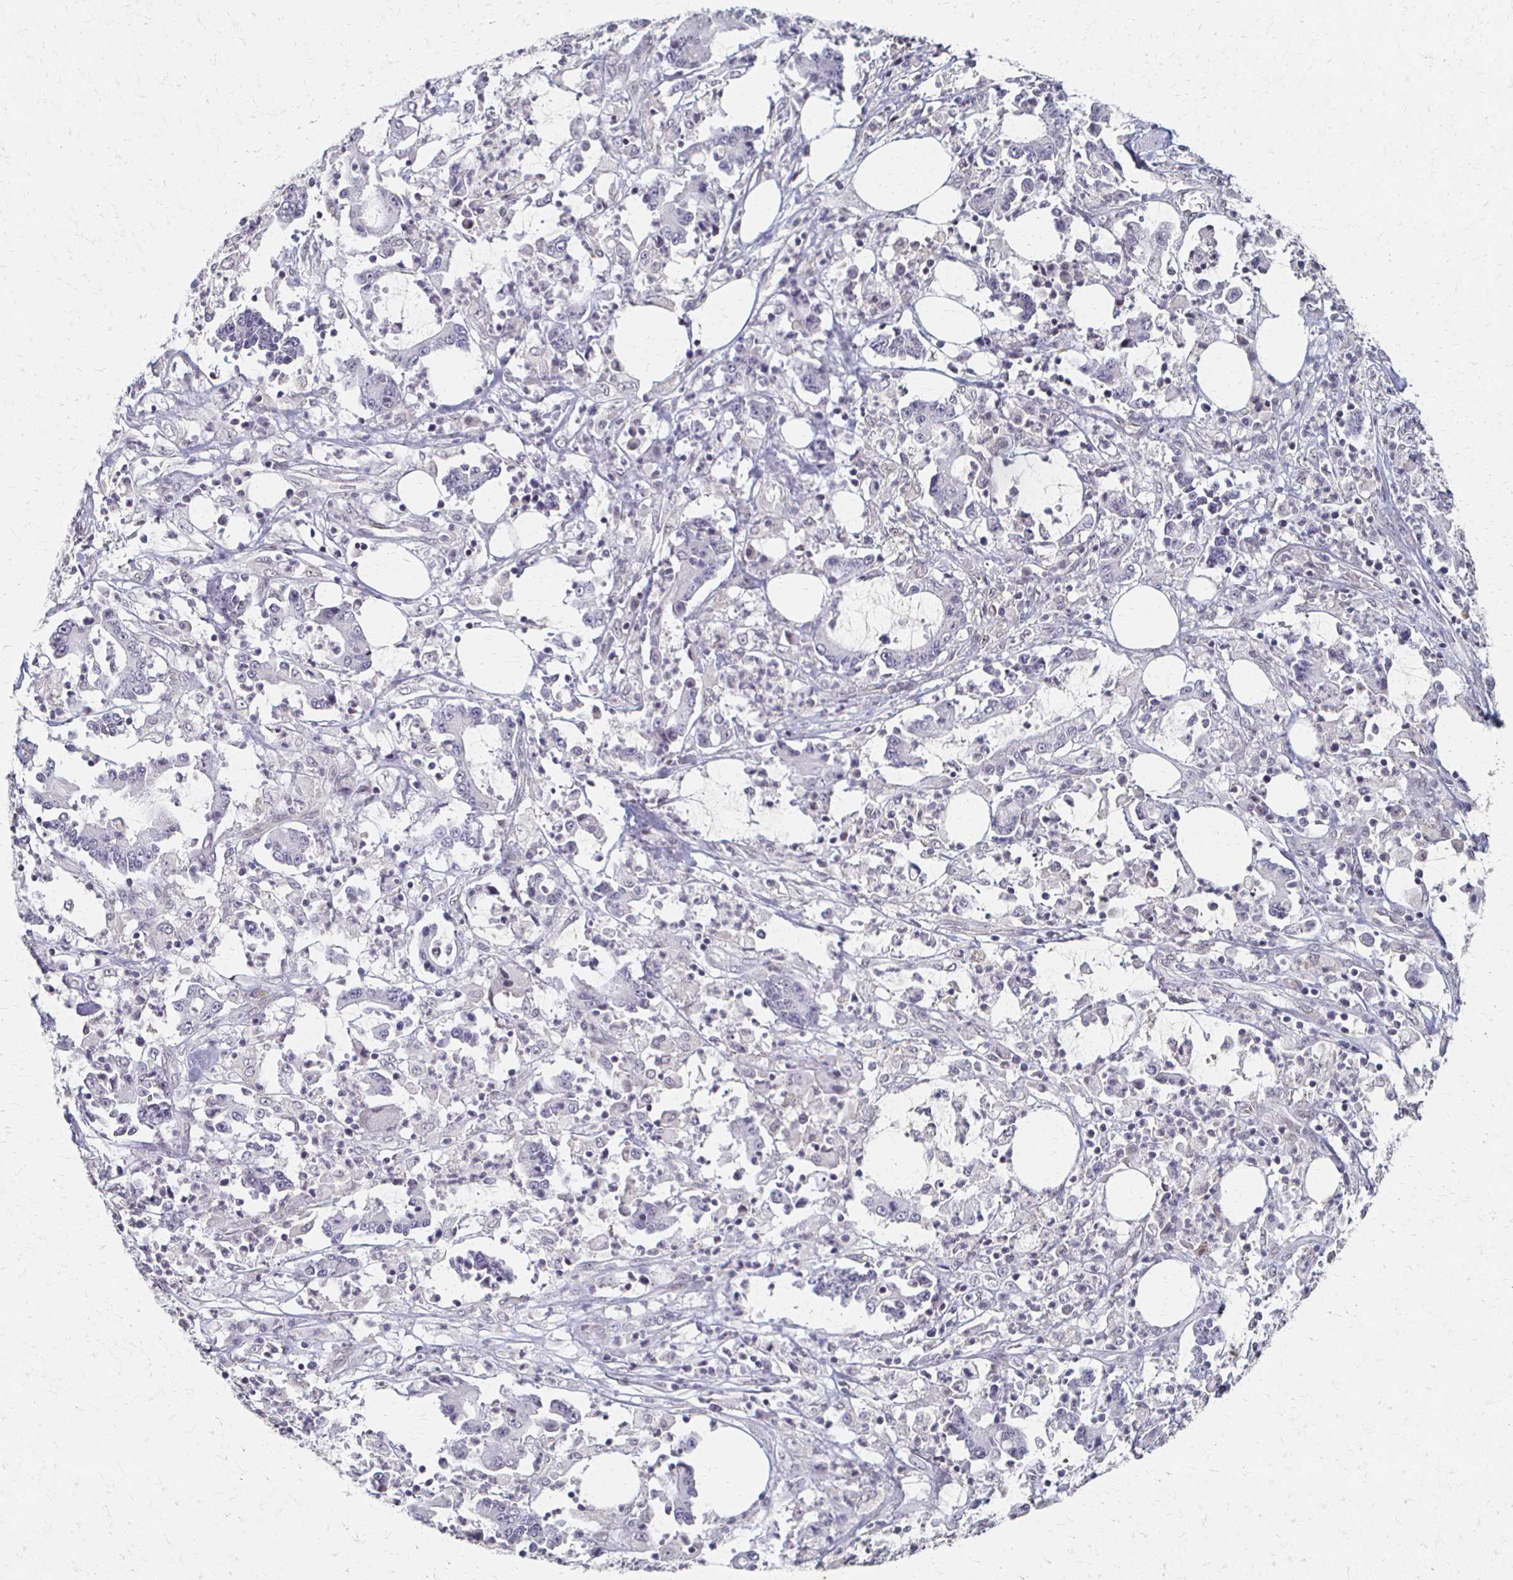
{"staining": {"intensity": "negative", "quantity": "none", "location": "none"}, "tissue": "stomach cancer", "cell_type": "Tumor cells", "image_type": "cancer", "snomed": [{"axis": "morphology", "description": "Adenocarcinoma, NOS"}, {"axis": "topography", "description": "Stomach, upper"}], "caption": "High power microscopy image of an immunohistochemistry micrograph of stomach cancer (adenocarcinoma), revealing no significant expression in tumor cells.", "gene": "DAB1", "patient": {"sex": "male", "age": 68}}